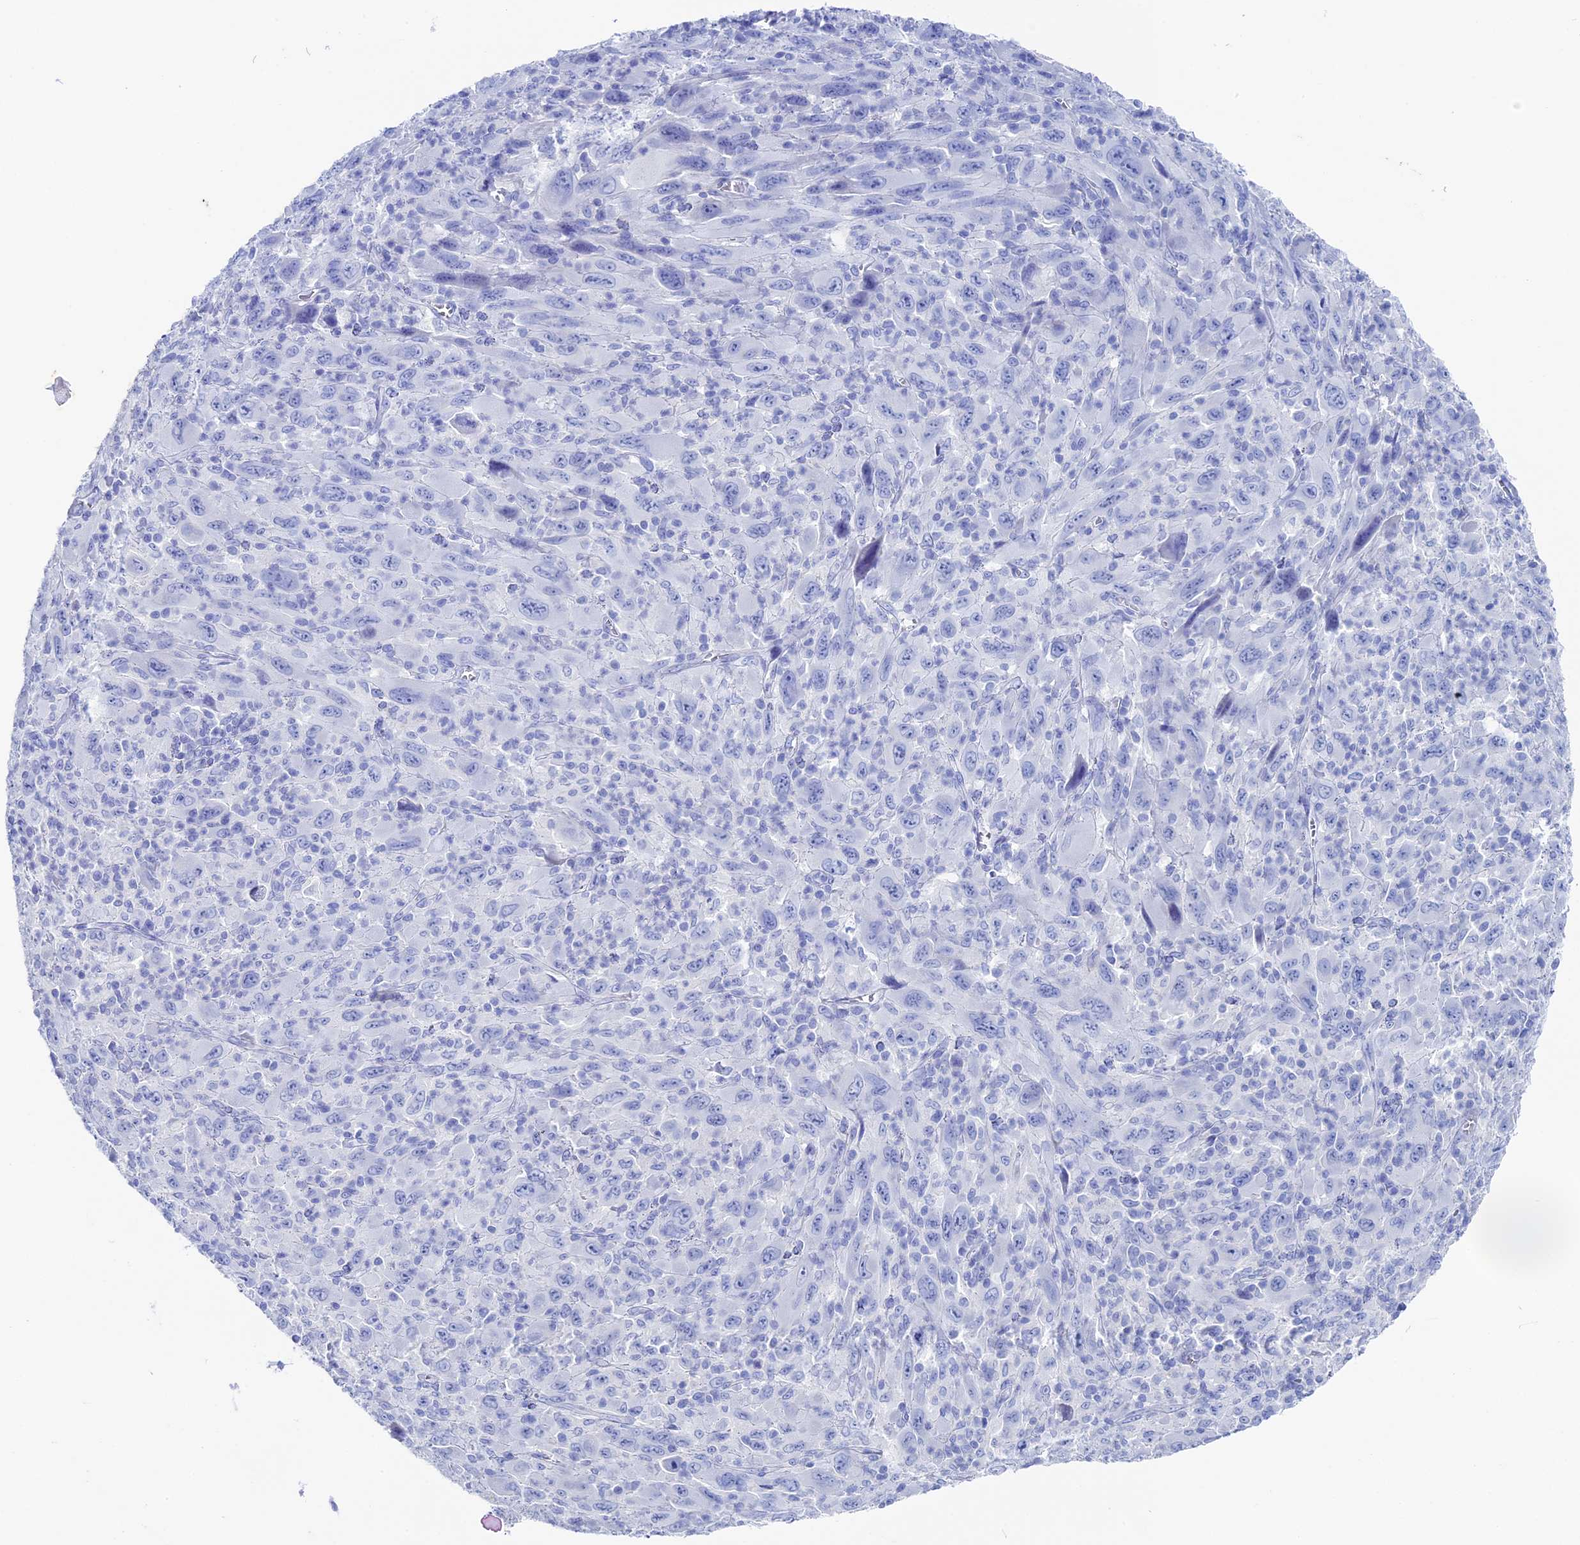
{"staining": {"intensity": "negative", "quantity": "none", "location": "none"}, "tissue": "melanoma", "cell_type": "Tumor cells", "image_type": "cancer", "snomed": [{"axis": "morphology", "description": "Malignant melanoma, Metastatic site"}, {"axis": "topography", "description": "Skin"}], "caption": "Tumor cells are negative for brown protein staining in malignant melanoma (metastatic site). (Stains: DAB immunohistochemistry with hematoxylin counter stain, Microscopy: brightfield microscopy at high magnification).", "gene": "UNC119", "patient": {"sex": "female", "age": 56}}